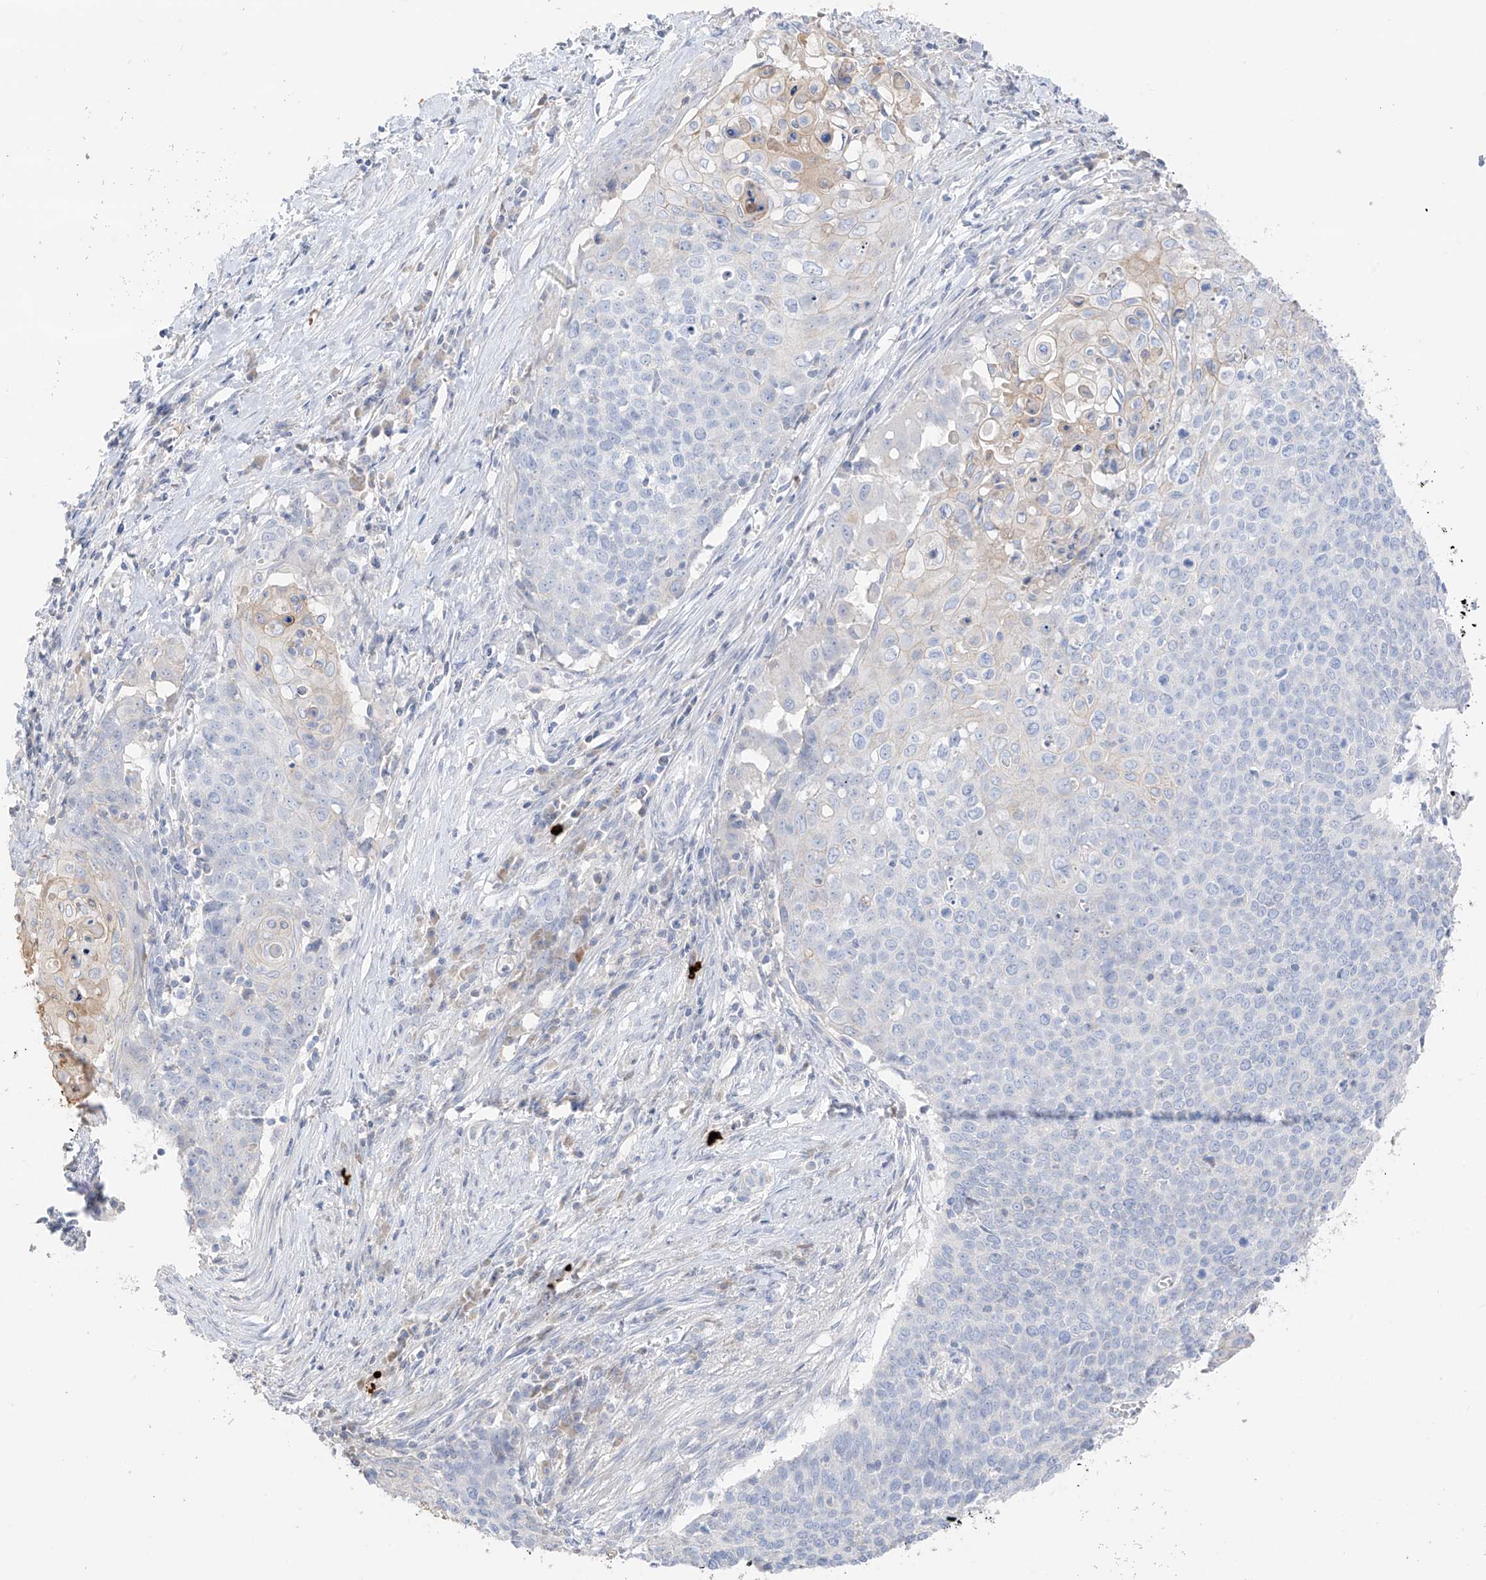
{"staining": {"intensity": "negative", "quantity": "none", "location": "none"}, "tissue": "cervical cancer", "cell_type": "Tumor cells", "image_type": "cancer", "snomed": [{"axis": "morphology", "description": "Squamous cell carcinoma, NOS"}, {"axis": "topography", "description": "Cervix"}], "caption": "Cervical cancer was stained to show a protein in brown. There is no significant positivity in tumor cells.", "gene": "CAPN13", "patient": {"sex": "female", "age": 39}}